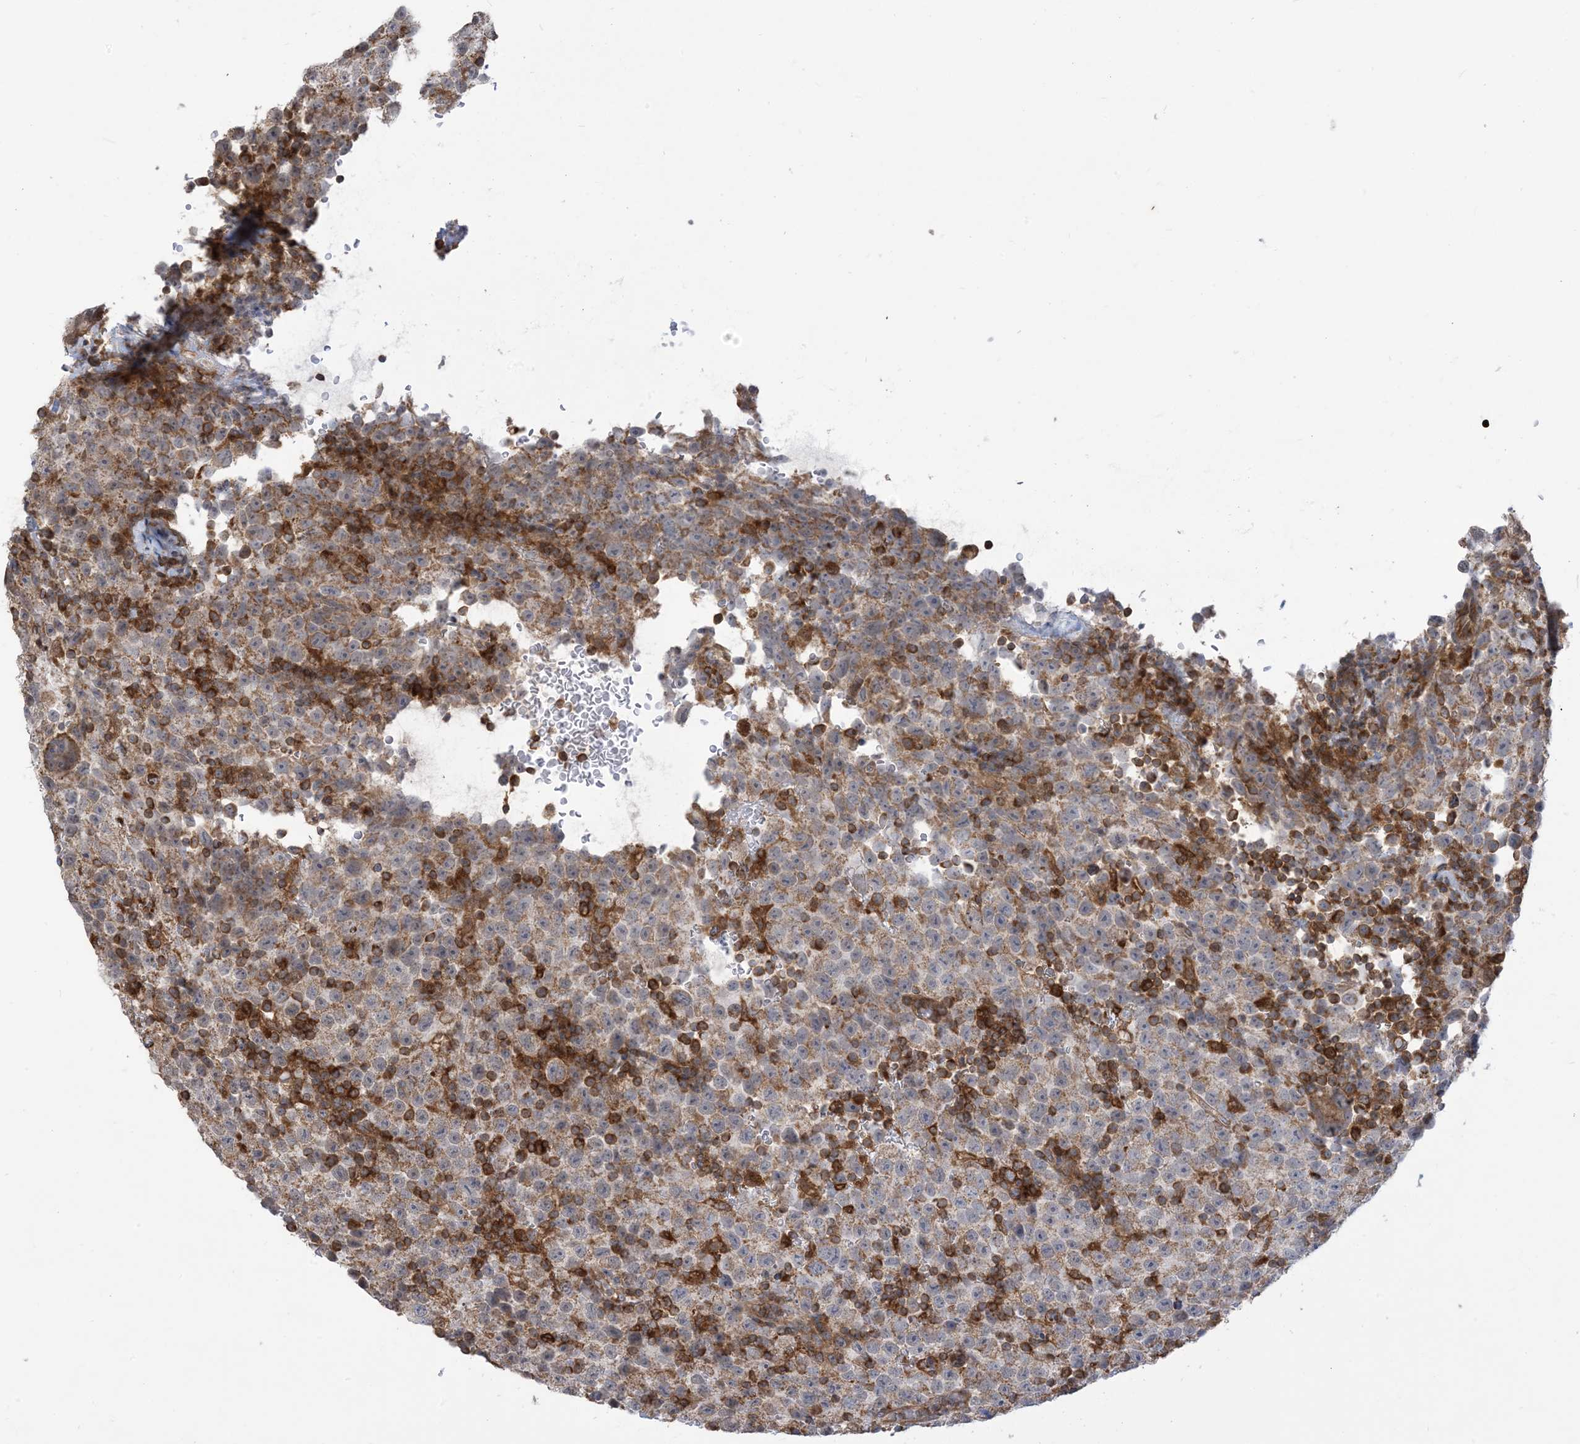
{"staining": {"intensity": "weak", "quantity": "25%-75%", "location": "cytoplasmic/membranous"}, "tissue": "testis cancer", "cell_type": "Tumor cells", "image_type": "cancer", "snomed": [{"axis": "morphology", "description": "Seminoma, NOS"}, {"axis": "topography", "description": "Testis"}], "caption": "Immunohistochemistry (IHC) photomicrograph of seminoma (testis) stained for a protein (brown), which displays low levels of weak cytoplasmic/membranous positivity in approximately 25%-75% of tumor cells.", "gene": "CASP4", "patient": {"sex": "male", "age": 22}}